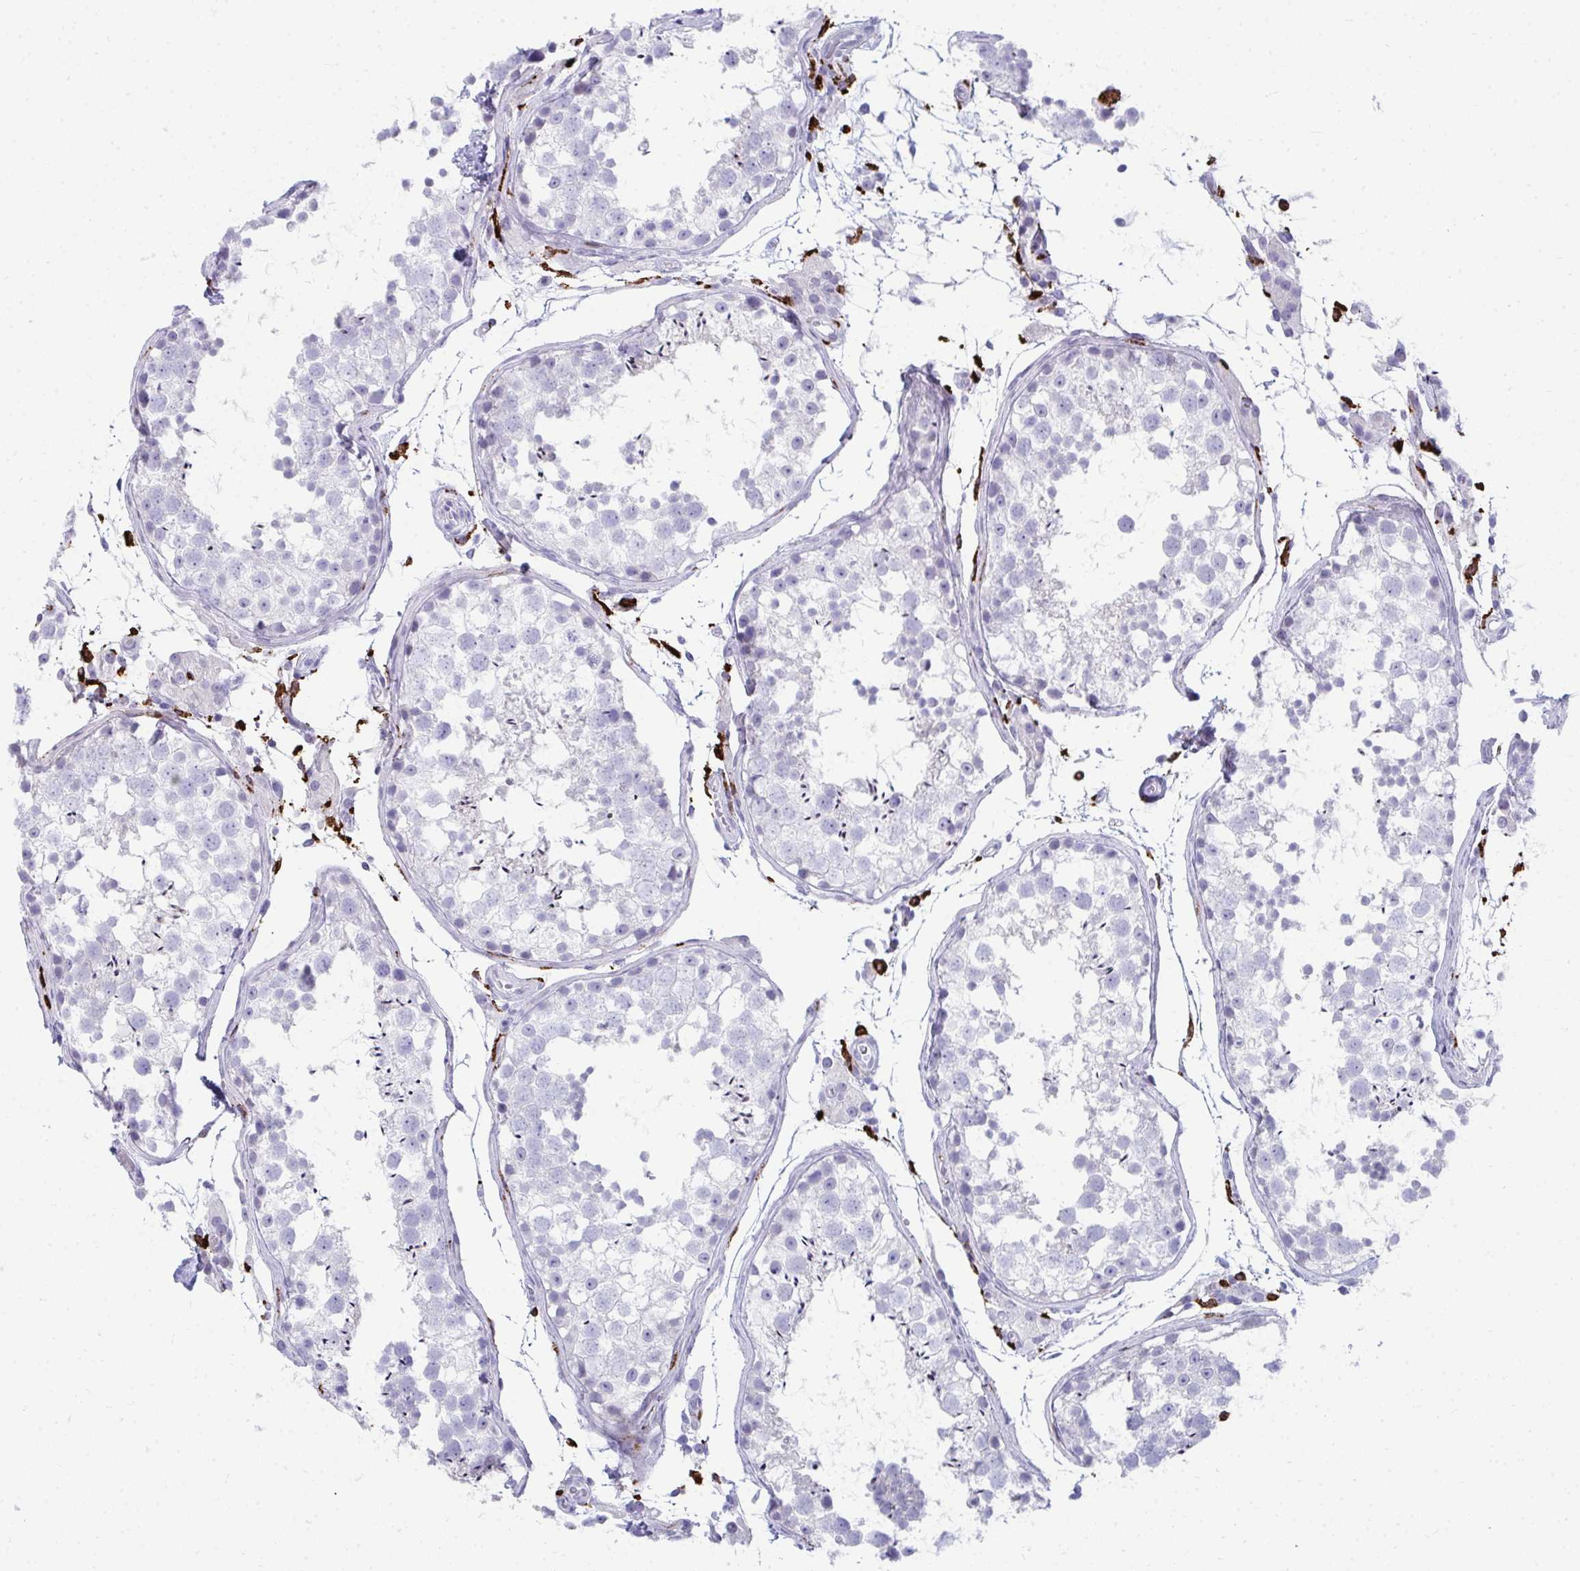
{"staining": {"intensity": "negative", "quantity": "none", "location": "none"}, "tissue": "testis", "cell_type": "Cells in seminiferous ducts", "image_type": "normal", "snomed": [{"axis": "morphology", "description": "Normal tissue, NOS"}, {"axis": "morphology", "description": "Seminoma, NOS"}, {"axis": "topography", "description": "Testis"}], "caption": "Immunohistochemistry image of unremarkable testis: human testis stained with DAB (3,3'-diaminobenzidine) demonstrates no significant protein expression in cells in seminiferous ducts. Brightfield microscopy of IHC stained with DAB (brown) and hematoxylin (blue), captured at high magnification.", "gene": "CD163", "patient": {"sex": "male", "age": 29}}